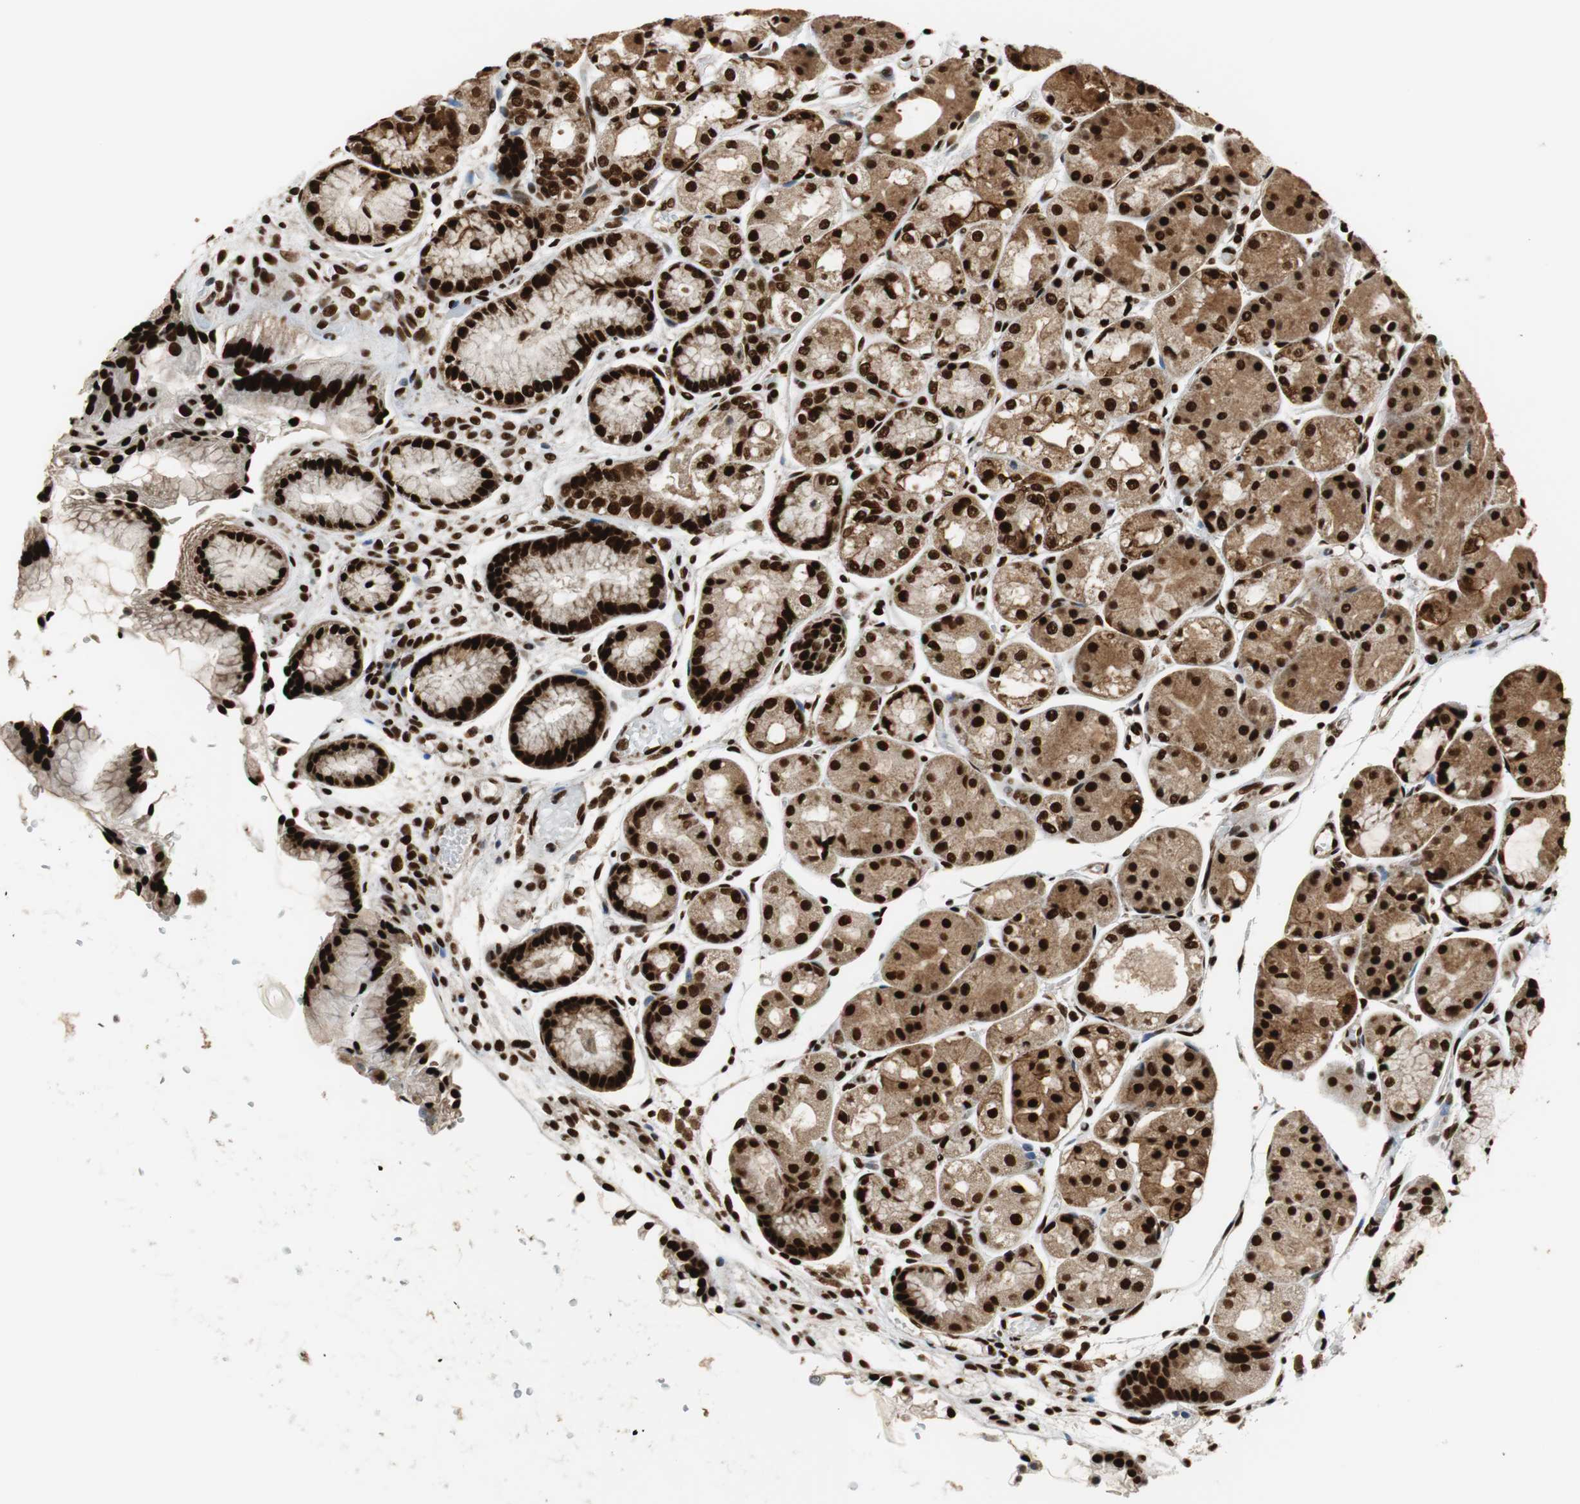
{"staining": {"intensity": "strong", "quantity": ">75%", "location": "cytoplasmic/membranous,nuclear"}, "tissue": "stomach", "cell_type": "Glandular cells", "image_type": "normal", "snomed": [{"axis": "morphology", "description": "Normal tissue, NOS"}, {"axis": "topography", "description": "Stomach, upper"}], "caption": "A photomicrograph of human stomach stained for a protein displays strong cytoplasmic/membranous,nuclear brown staining in glandular cells.", "gene": "HDAC1", "patient": {"sex": "male", "age": 72}}